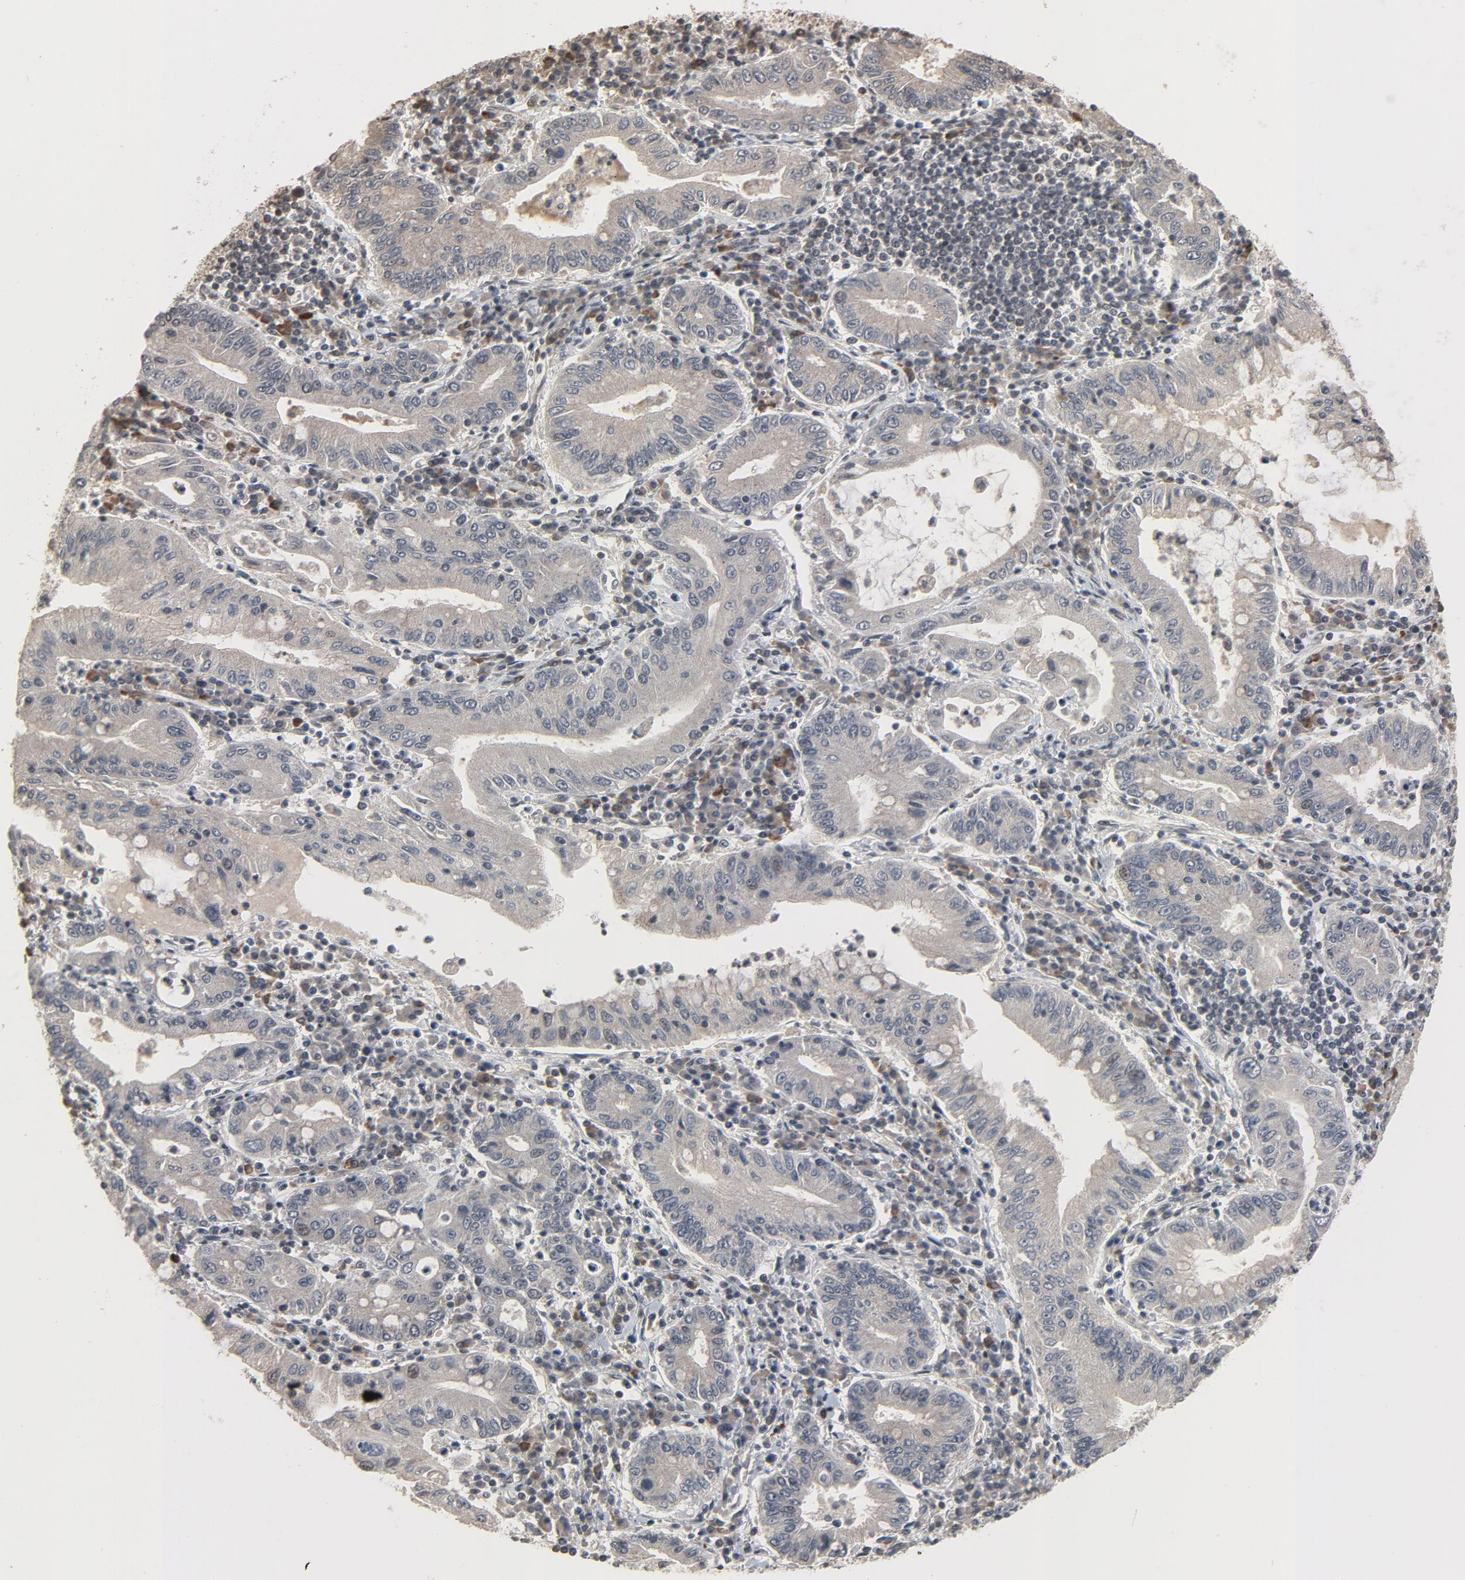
{"staining": {"intensity": "weak", "quantity": "25%-75%", "location": "cytoplasmic/membranous"}, "tissue": "stomach cancer", "cell_type": "Tumor cells", "image_type": "cancer", "snomed": [{"axis": "morphology", "description": "Normal tissue, NOS"}, {"axis": "morphology", "description": "Adenocarcinoma, NOS"}, {"axis": "topography", "description": "Esophagus"}, {"axis": "topography", "description": "Stomach, upper"}, {"axis": "topography", "description": "Peripheral nerve tissue"}], "caption": "Stomach adenocarcinoma stained with a brown dye shows weak cytoplasmic/membranous positive staining in about 25%-75% of tumor cells.", "gene": "POM121", "patient": {"sex": "male", "age": 62}}